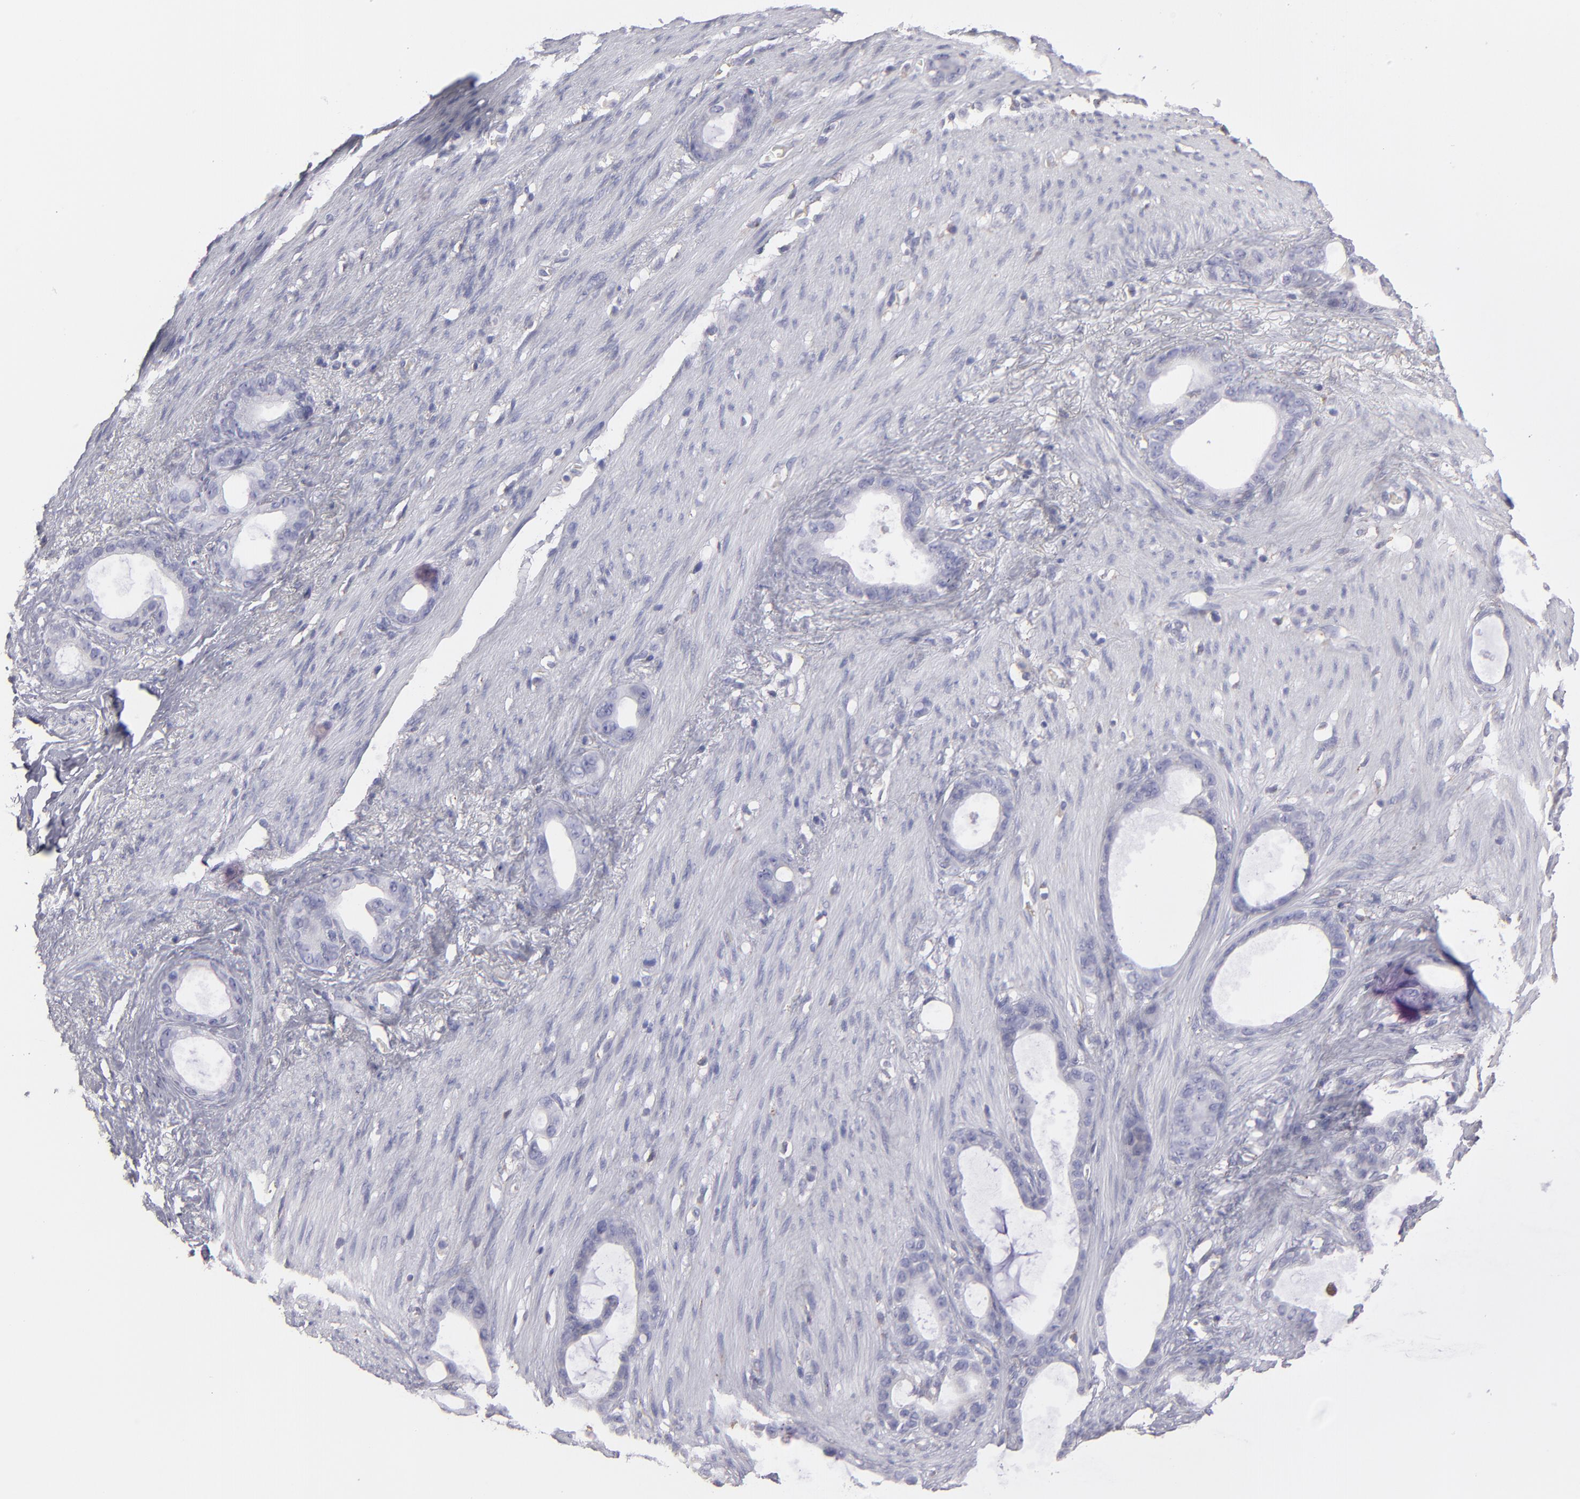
{"staining": {"intensity": "negative", "quantity": "none", "location": "none"}, "tissue": "stomach cancer", "cell_type": "Tumor cells", "image_type": "cancer", "snomed": [{"axis": "morphology", "description": "Adenocarcinoma, NOS"}, {"axis": "topography", "description": "Stomach"}], "caption": "The photomicrograph shows no significant expression in tumor cells of stomach cancer (adenocarcinoma). The staining was performed using DAB (3,3'-diaminobenzidine) to visualize the protein expression in brown, while the nuclei were stained in blue with hematoxylin (Magnification: 20x).", "gene": "CALR", "patient": {"sex": "female", "age": 75}}